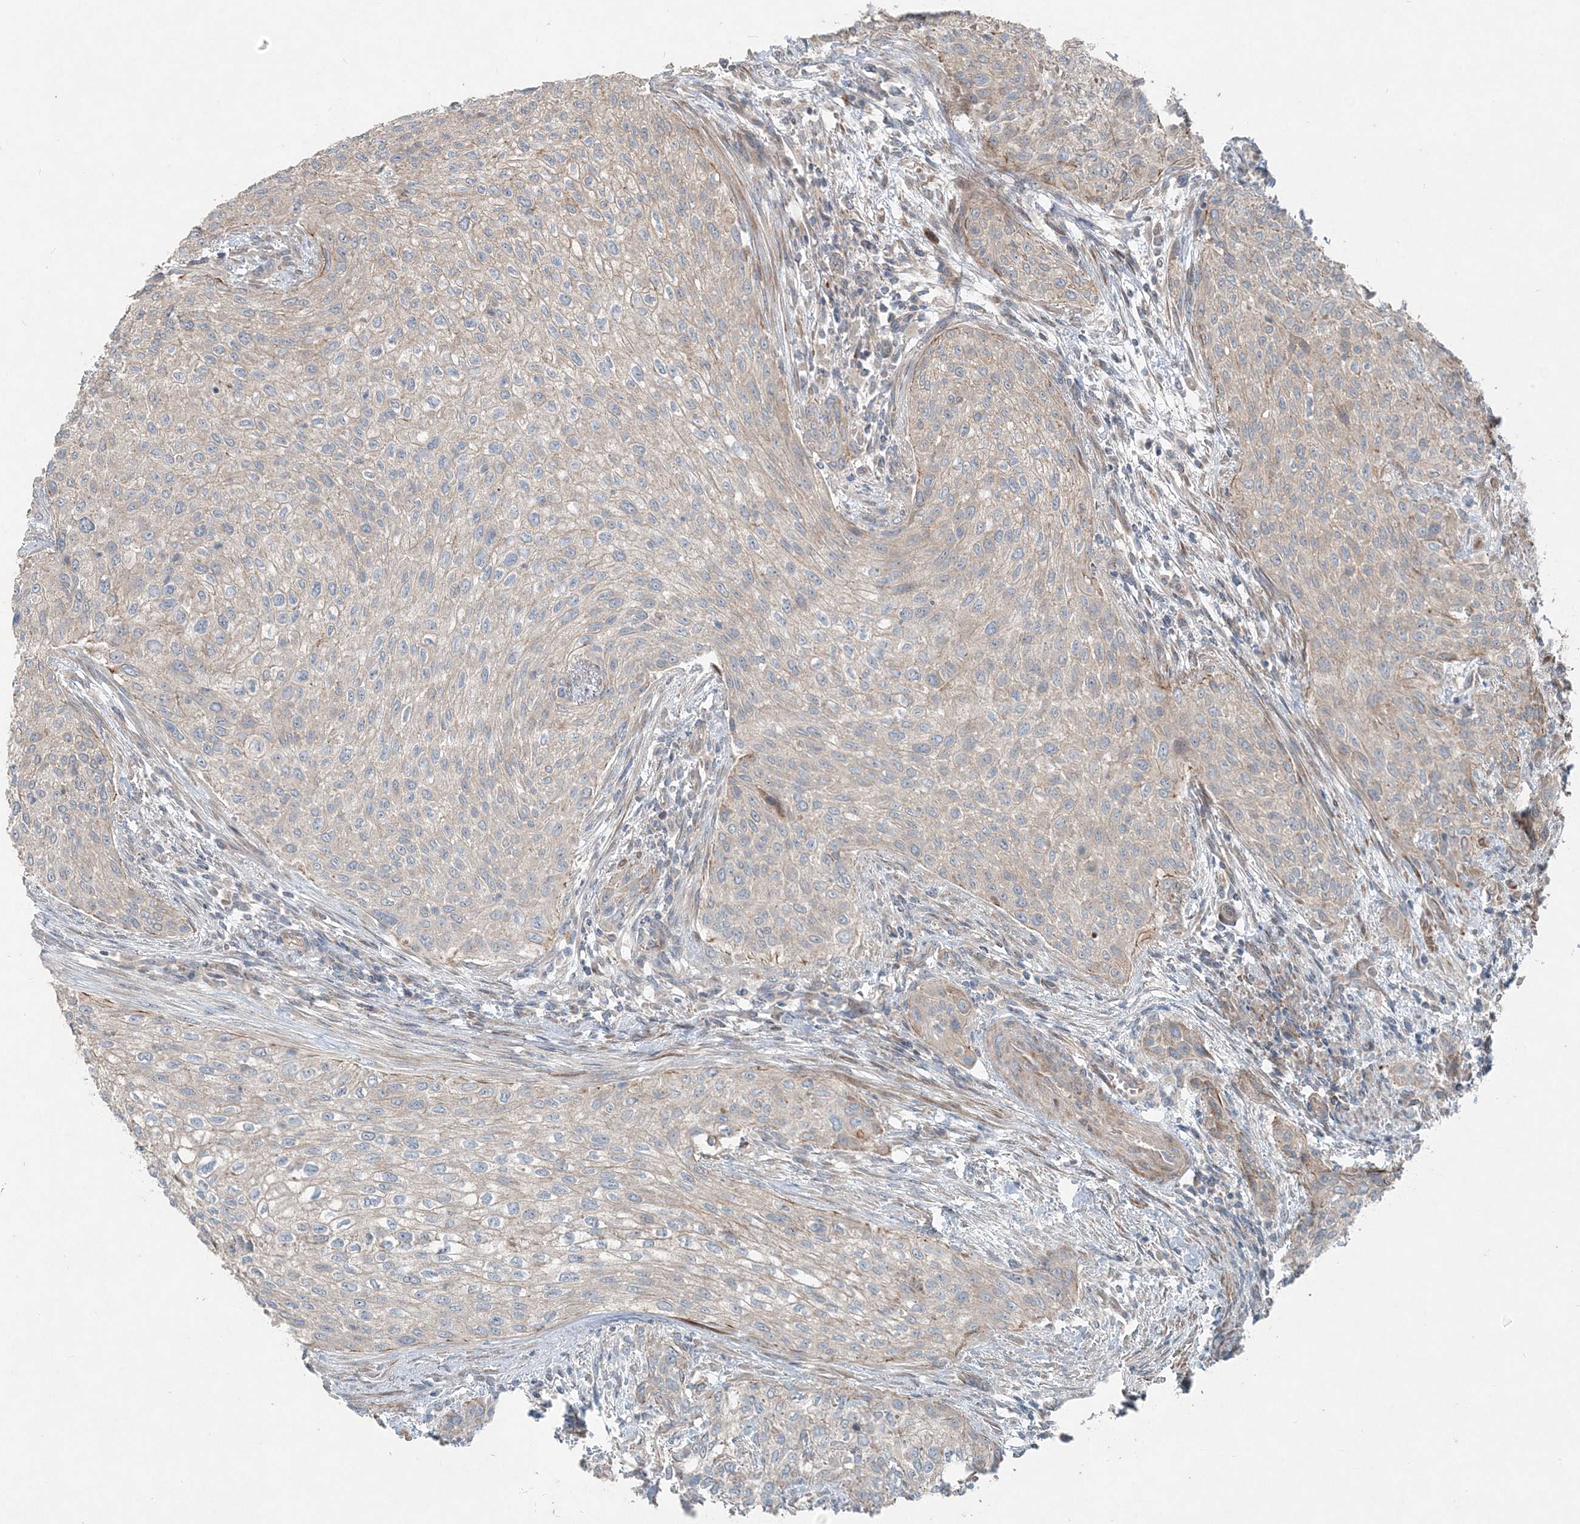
{"staining": {"intensity": "negative", "quantity": "none", "location": "none"}, "tissue": "urothelial cancer", "cell_type": "Tumor cells", "image_type": "cancer", "snomed": [{"axis": "morphology", "description": "Urothelial carcinoma, High grade"}, {"axis": "topography", "description": "Urinary bladder"}], "caption": "A micrograph of urothelial cancer stained for a protein shows no brown staining in tumor cells. (DAB immunohistochemistry (IHC) with hematoxylin counter stain).", "gene": "INTU", "patient": {"sex": "male", "age": 35}}